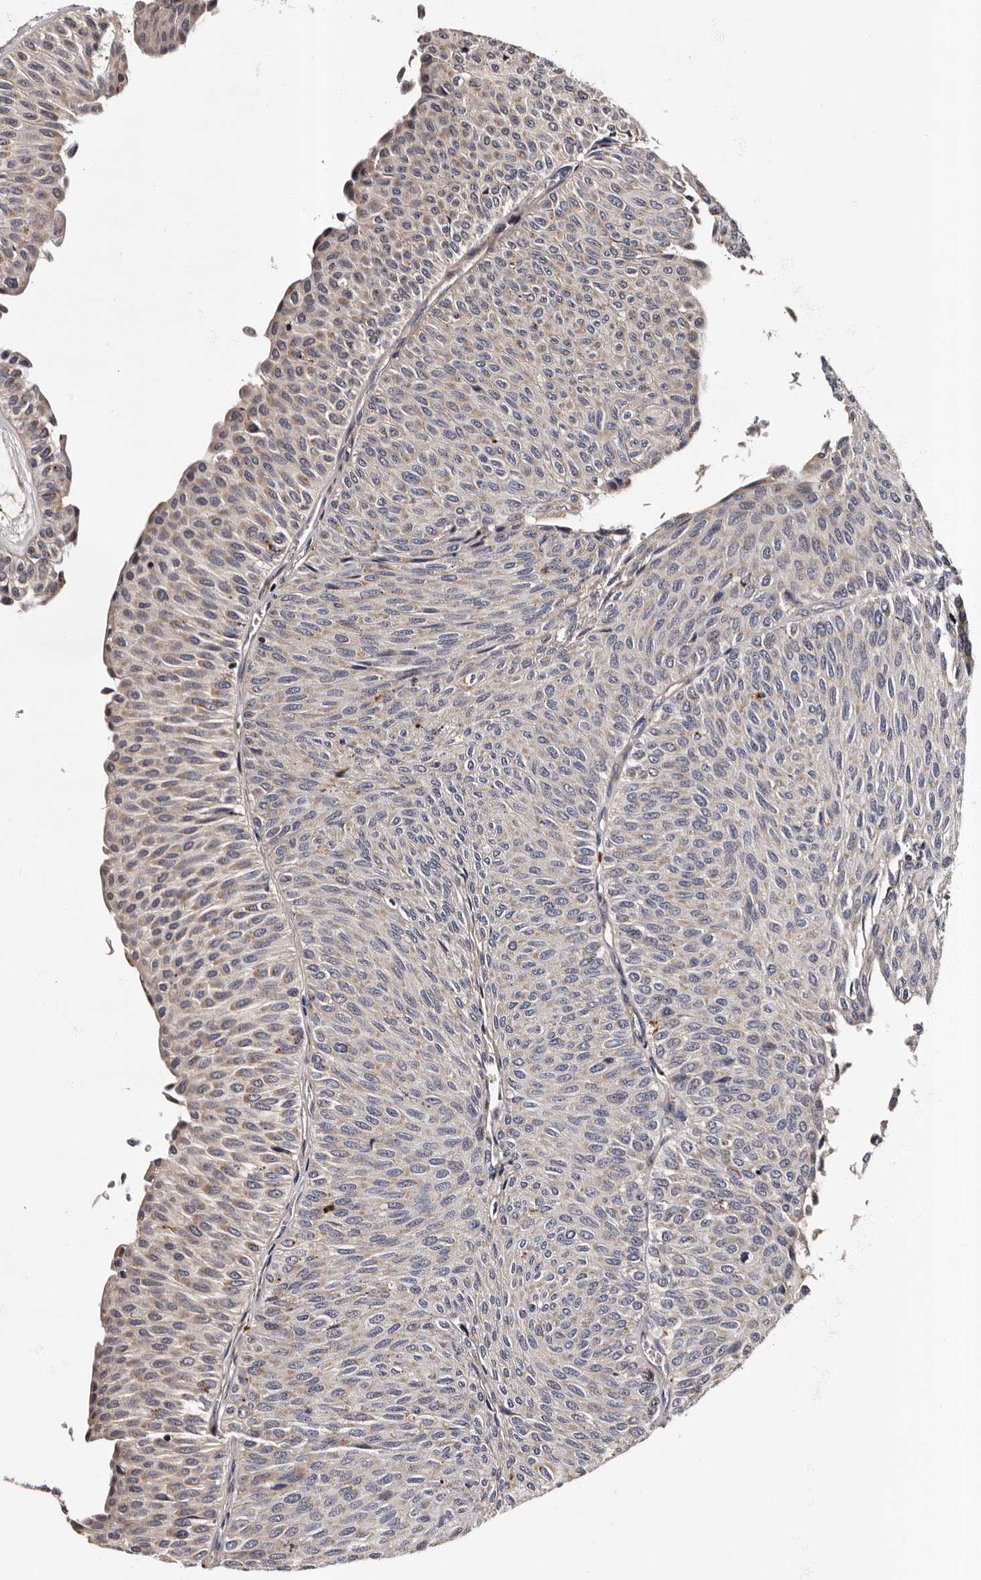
{"staining": {"intensity": "weak", "quantity": "<25%", "location": "cytoplasmic/membranous"}, "tissue": "urothelial cancer", "cell_type": "Tumor cells", "image_type": "cancer", "snomed": [{"axis": "morphology", "description": "Urothelial carcinoma, Low grade"}, {"axis": "topography", "description": "Urinary bladder"}], "caption": "Immunohistochemistry (IHC) of human urothelial cancer exhibits no expression in tumor cells.", "gene": "ADCK5", "patient": {"sex": "male", "age": 78}}